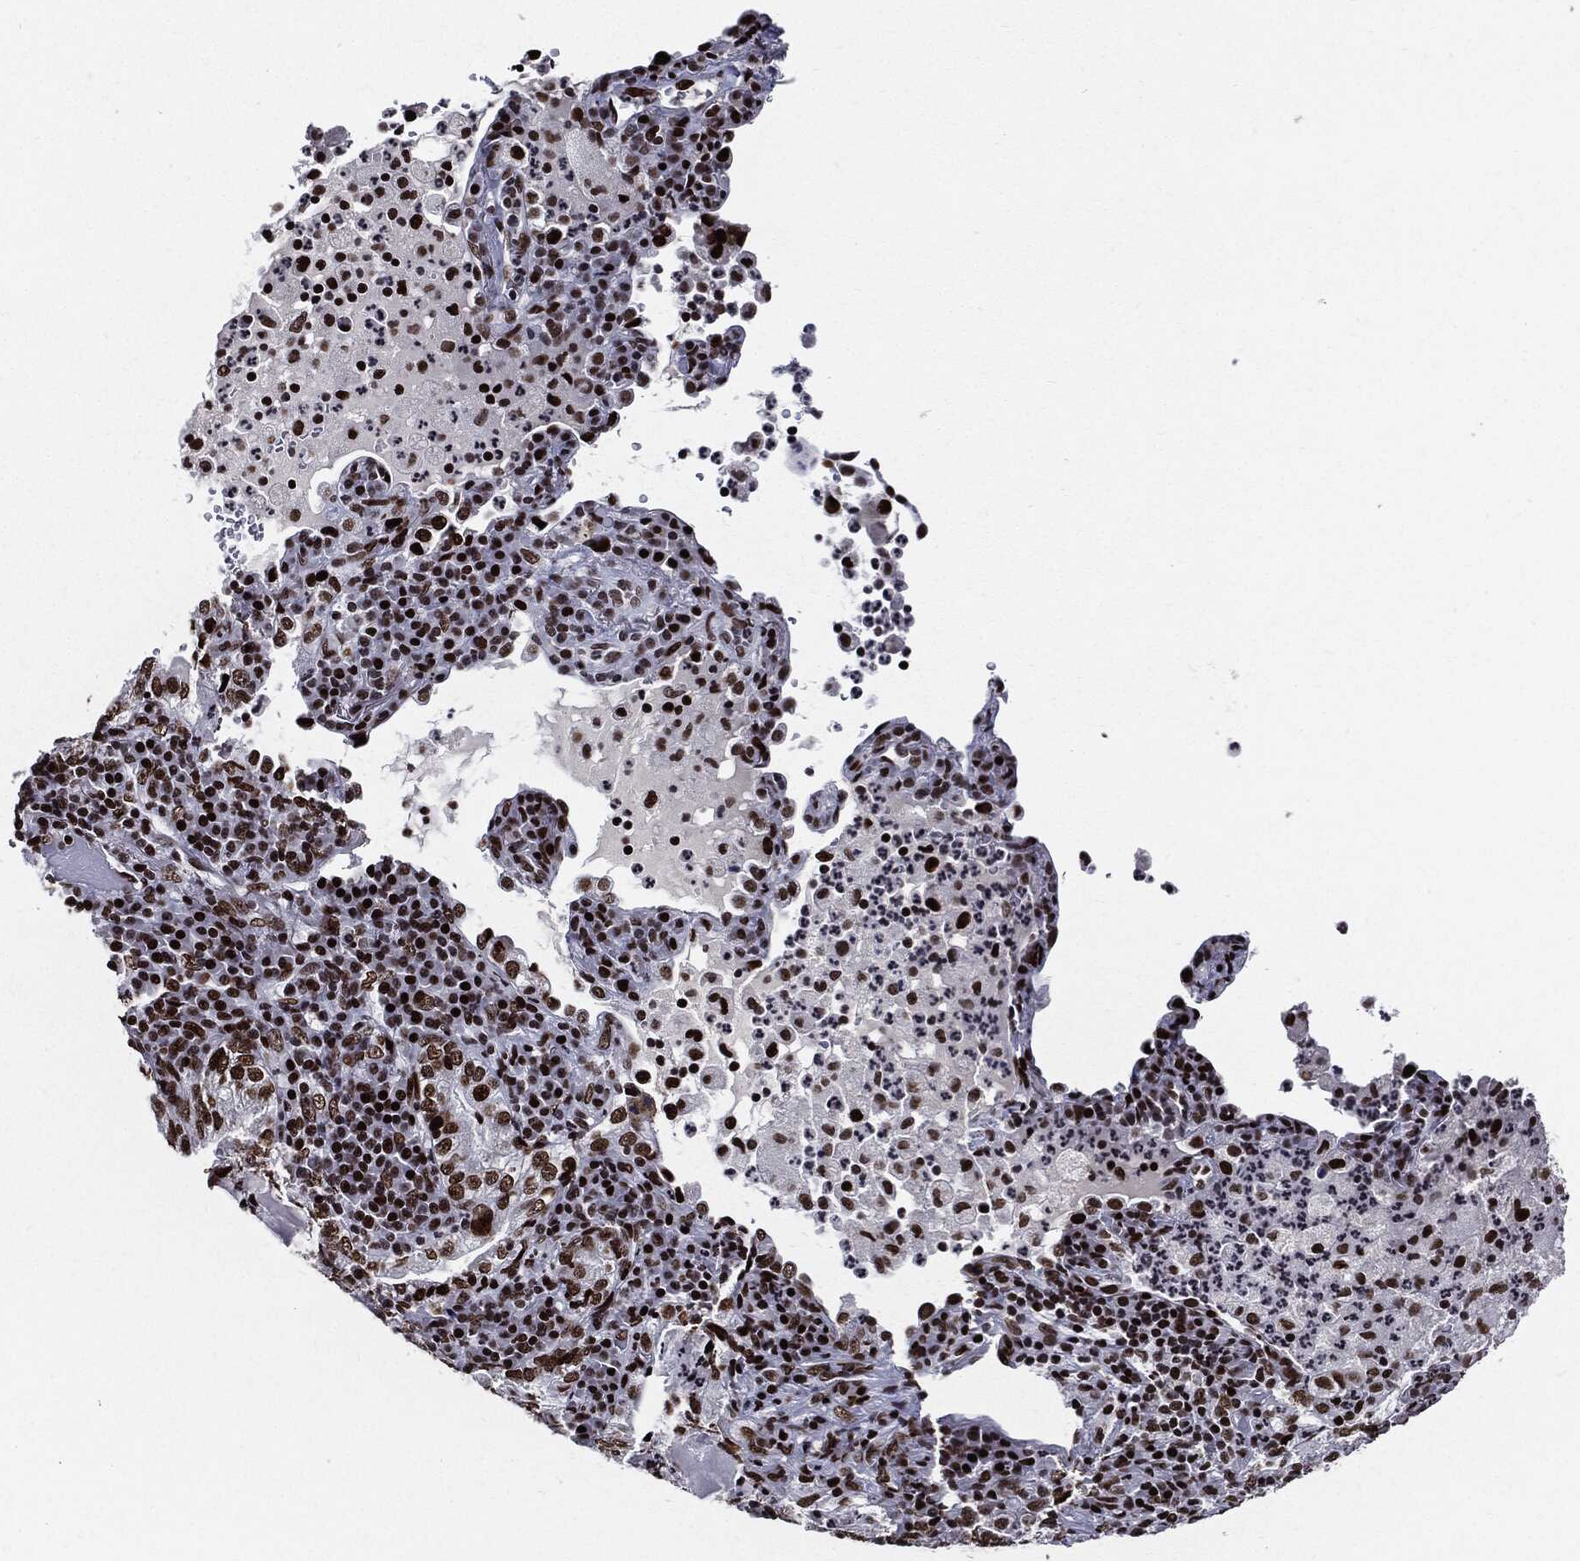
{"staining": {"intensity": "moderate", "quantity": ">75%", "location": "nuclear"}, "tissue": "lung cancer", "cell_type": "Tumor cells", "image_type": "cancer", "snomed": [{"axis": "morphology", "description": "Adenocarcinoma, NOS"}, {"axis": "topography", "description": "Lung"}], "caption": "Brown immunohistochemical staining in human lung adenocarcinoma shows moderate nuclear expression in approximately >75% of tumor cells. The staining is performed using DAB brown chromogen to label protein expression. The nuclei are counter-stained blue using hematoxylin.", "gene": "ZFP91", "patient": {"sex": "female", "age": 73}}